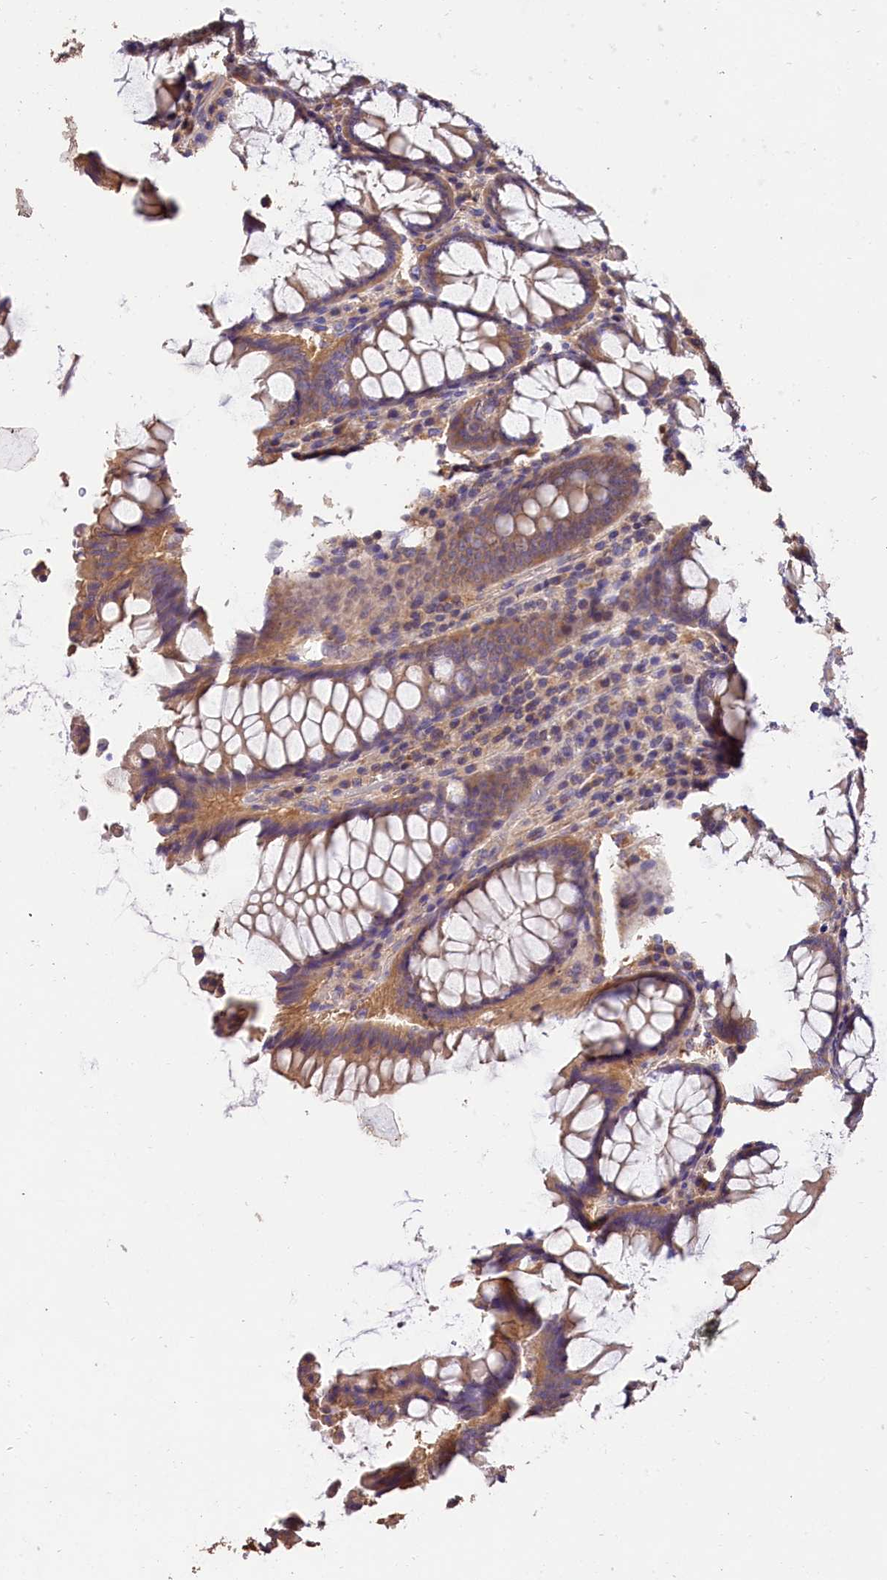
{"staining": {"intensity": "weak", "quantity": ">75%", "location": "cytoplasmic/membranous"}, "tissue": "colon", "cell_type": "Endothelial cells", "image_type": "normal", "snomed": [{"axis": "morphology", "description": "Normal tissue, NOS"}, {"axis": "topography", "description": "Colon"}], "caption": "This is an image of IHC staining of normal colon, which shows weak staining in the cytoplasmic/membranous of endothelial cells.", "gene": "OAS3", "patient": {"sex": "female", "age": 79}}